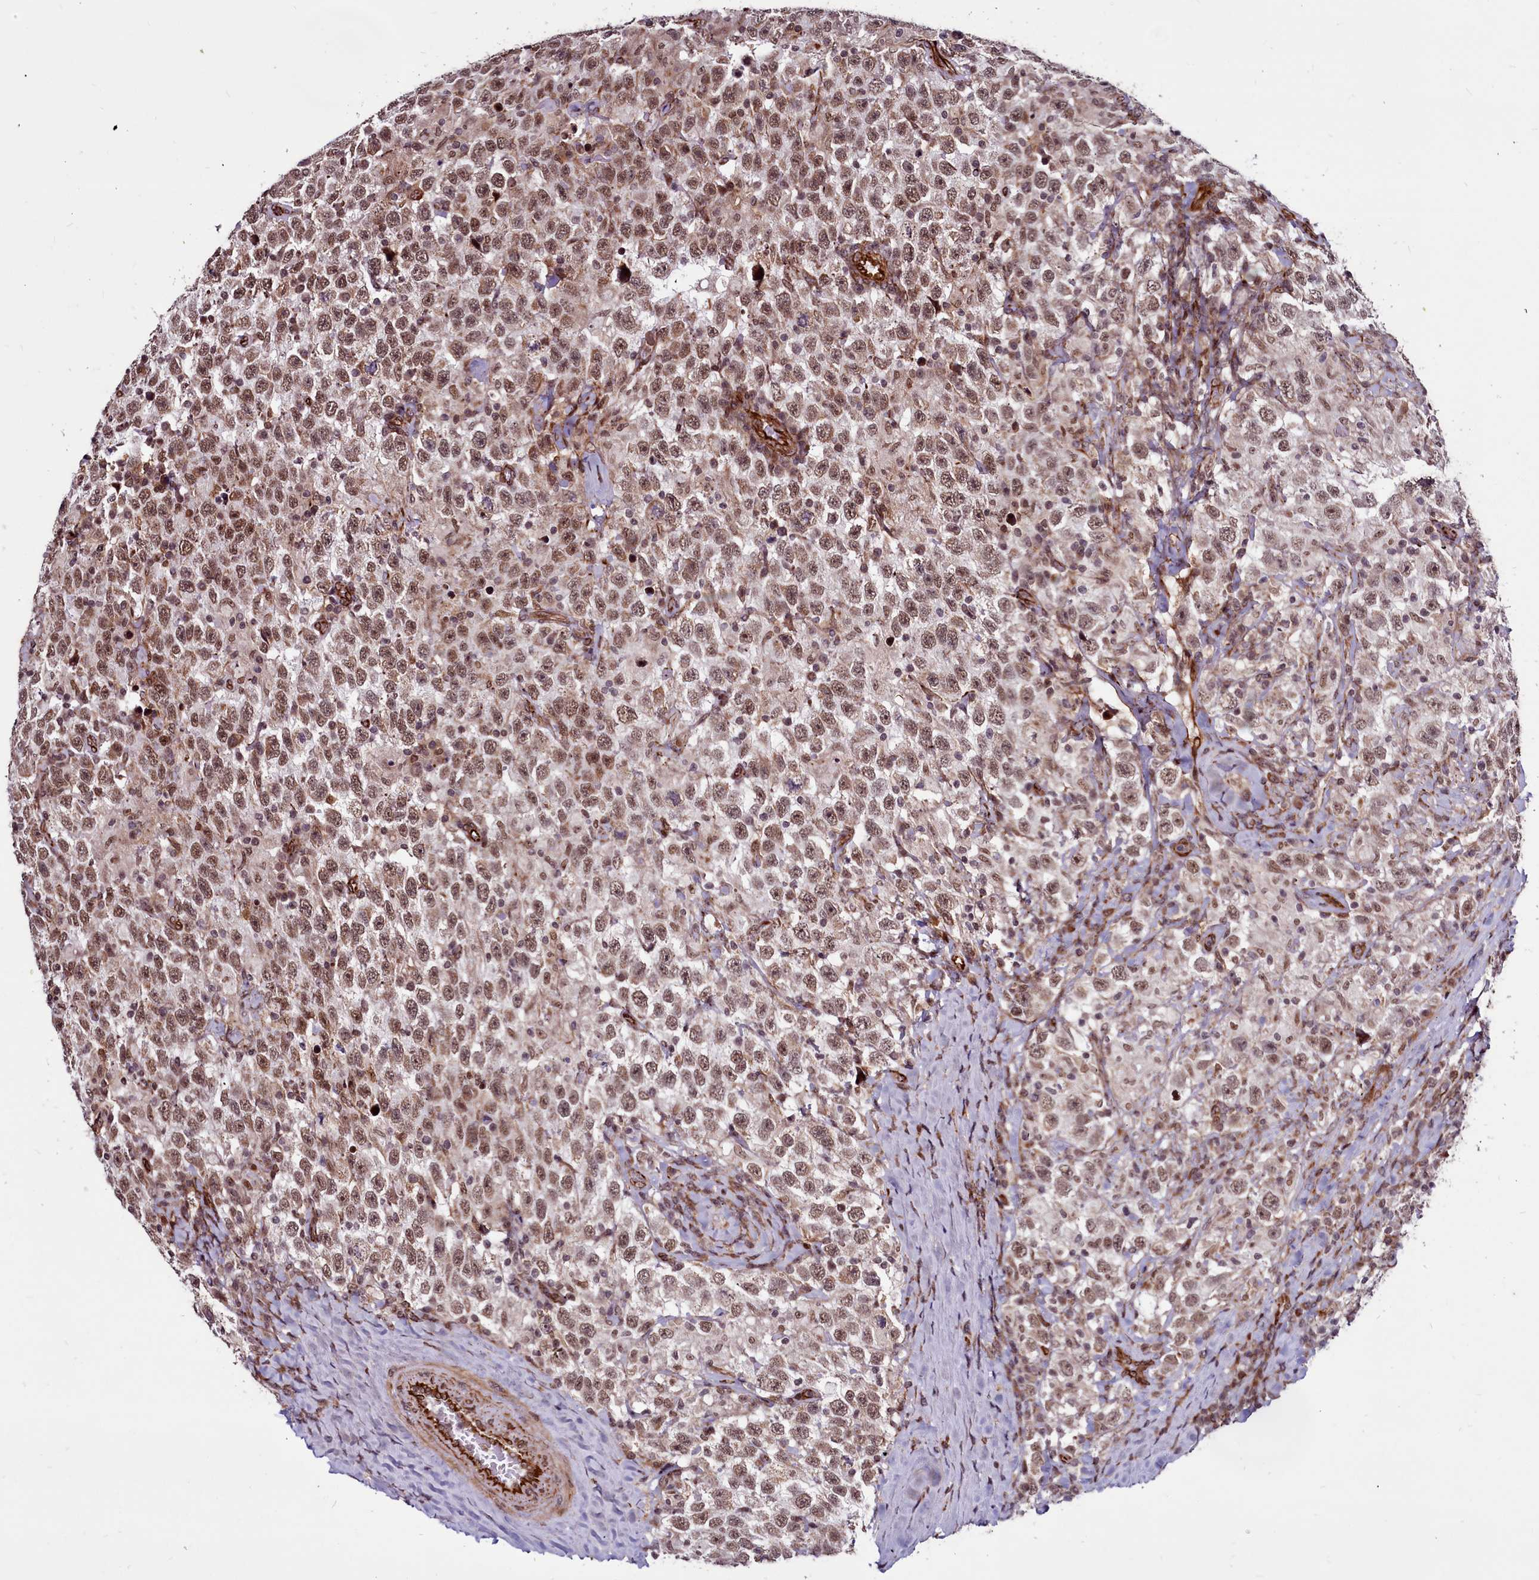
{"staining": {"intensity": "moderate", "quantity": ">75%", "location": "nuclear"}, "tissue": "testis cancer", "cell_type": "Tumor cells", "image_type": "cancer", "snomed": [{"axis": "morphology", "description": "Seminoma, NOS"}, {"axis": "topography", "description": "Testis"}], "caption": "Brown immunohistochemical staining in human testis cancer (seminoma) demonstrates moderate nuclear expression in approximately >75% of tumor cells. (brown staining indicates protein expression, while blue staining denotes nuclei).", "gene": "CLK3", "patient": {"sex": "male", "age": 41}}